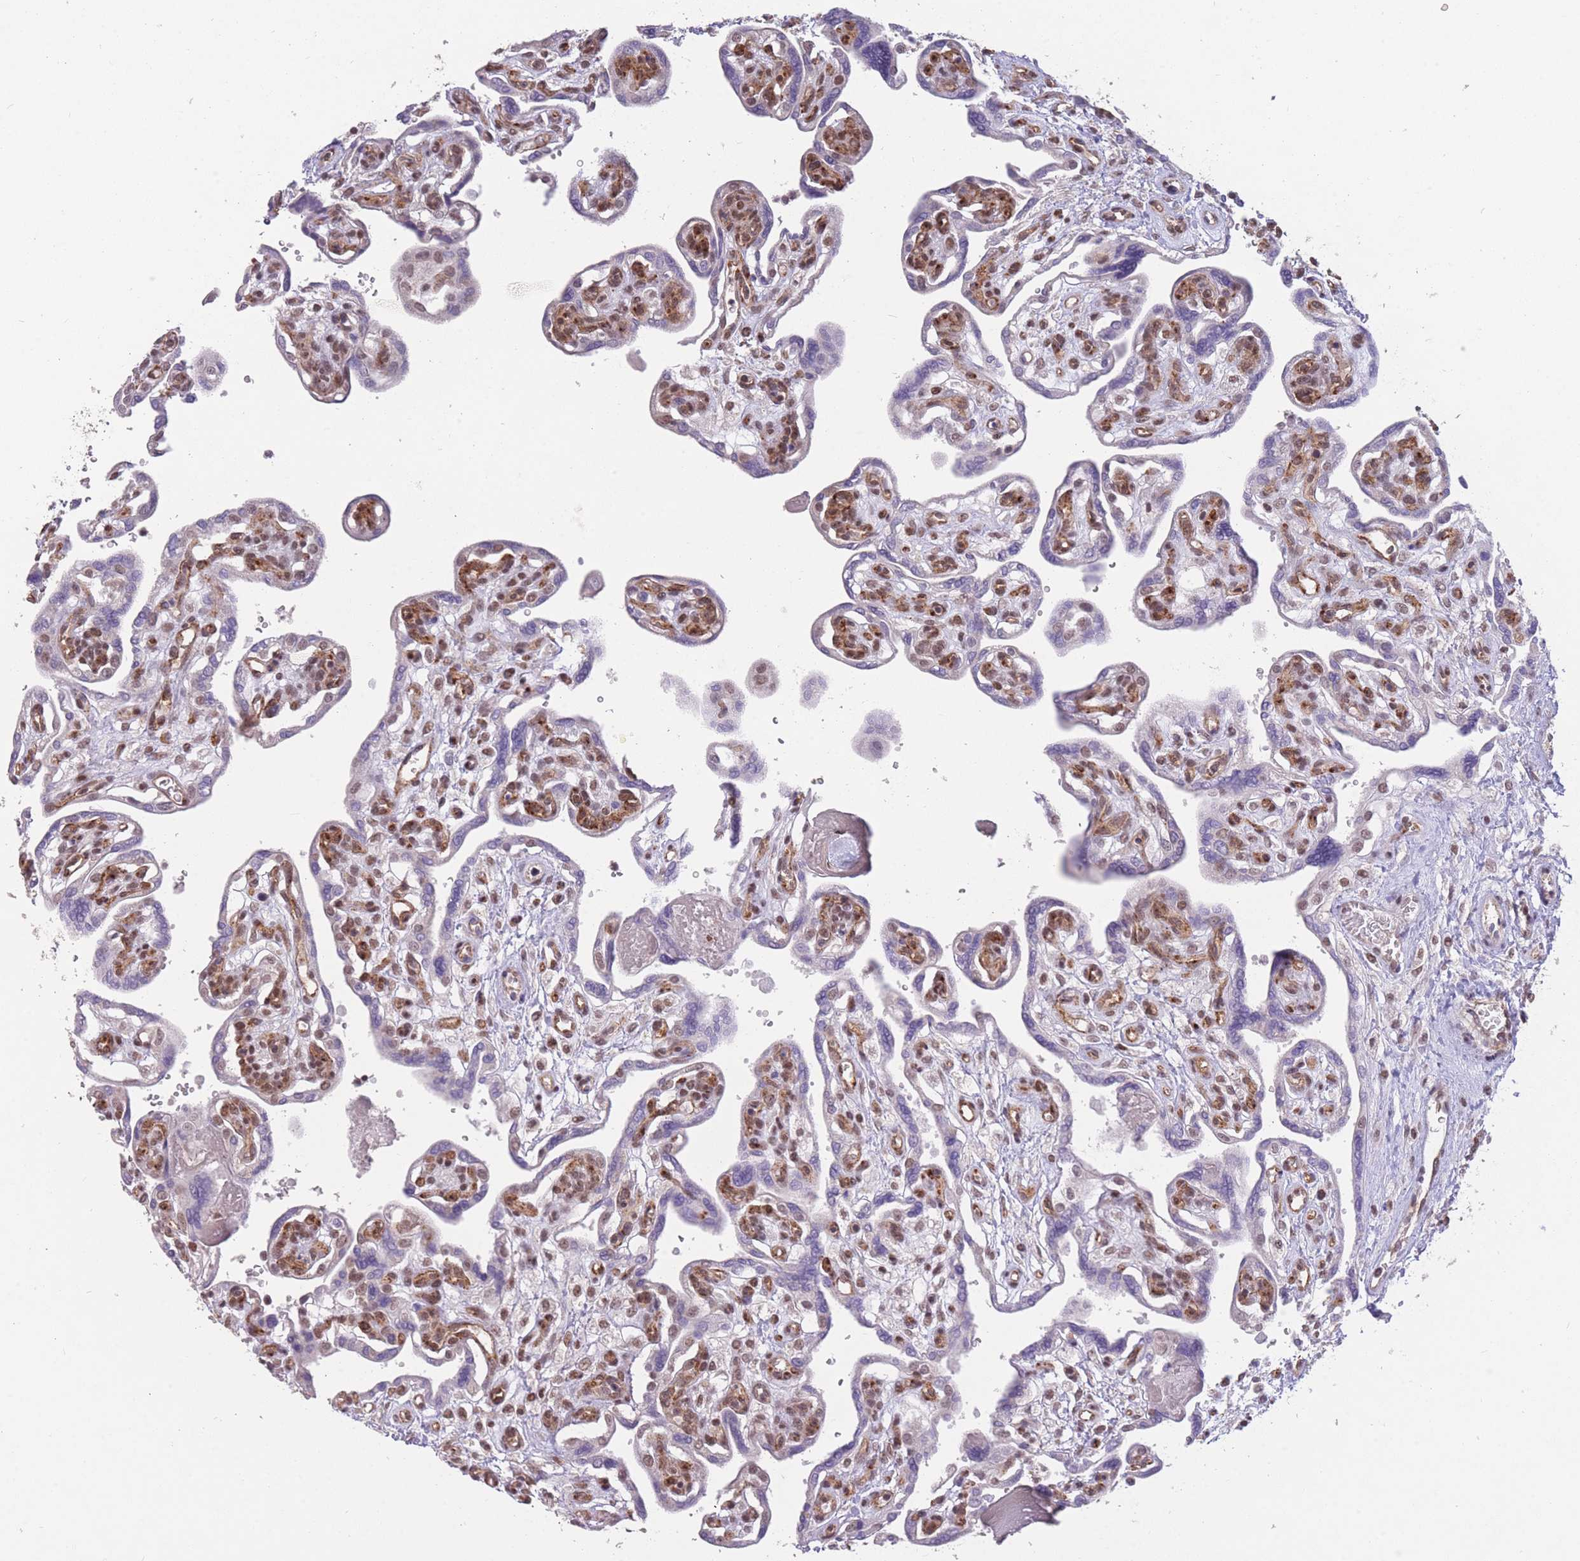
{"staining": {"intensity": "moderate", "quantity": "25%-75%", "location": "nuclear"}, "tissue": "placenta", "cell_type": "Decidual cells", "image_type": "normal", "snomed": [{"axis": "morphology", "description": "Normal tissue, NOS"}, {"axis": "topography", "description": "Placenta"}], "caption": "Placenta stained with DAB (3,3'-diaminobenzidine) immunohistochemistry demonstrates medium levels of moderate nuclear staining in about 25%-75% of decidual cells. Ihc stains the protein in brown and the nuclei are stained blue.", "gene": "HNRNPUL1", "patient": {"sex": "female", "age": 39}}